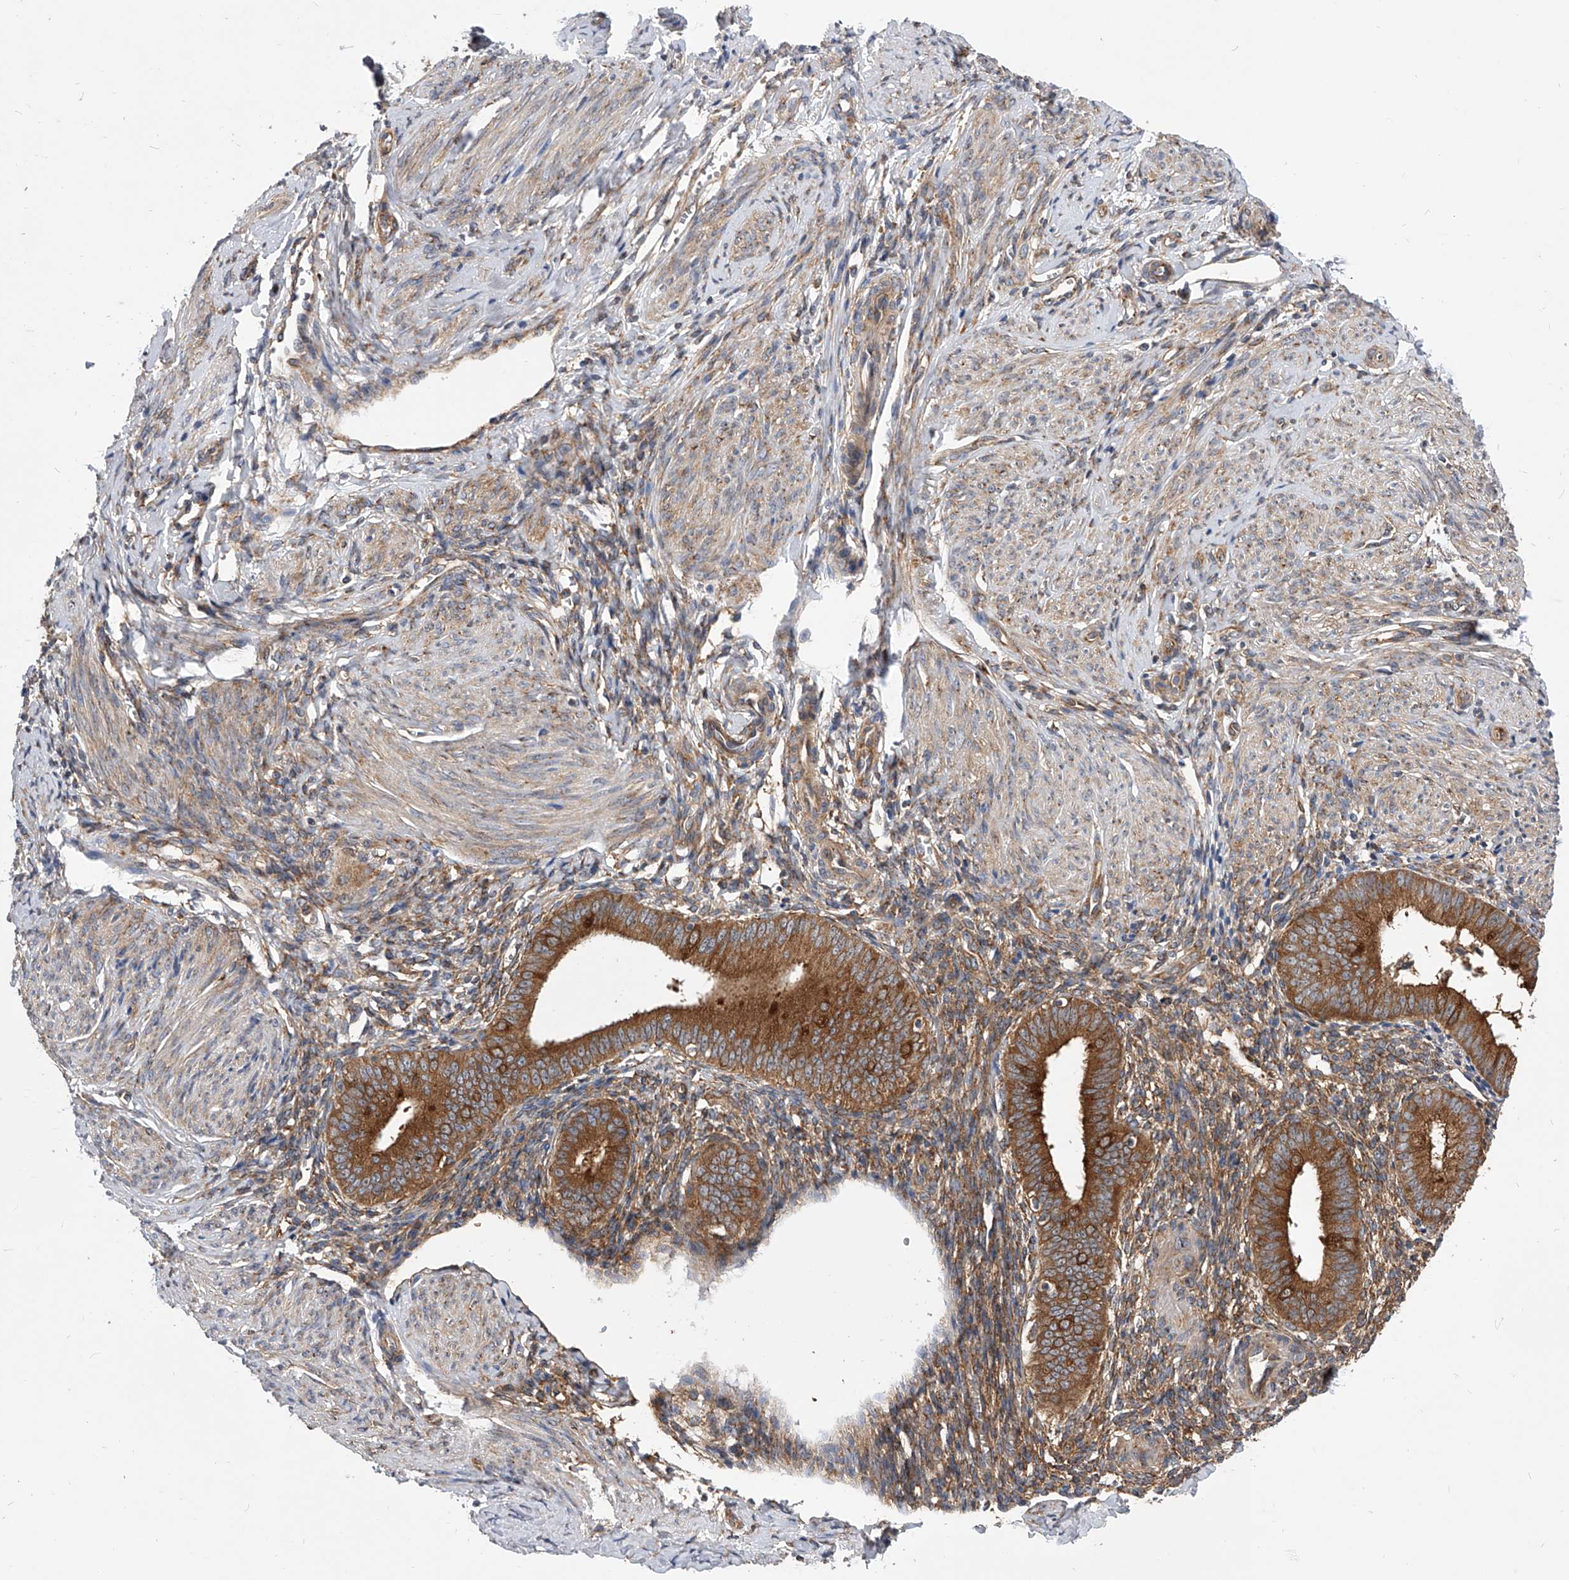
{"staining": {"intensity": "moderate", "quantity": "25%-75%", "location": "cytoplasmic/membranous"}, "tissue": "endometrium", "cell_type": "Cells in endometrial stroma", "image_type": "normal", "snomed": [{"axis": "morphology", "description": "Normal tissue, NOS"}, {"axis": "topography", "description": "Uterus"}, {"axis": "topography", "description": "Endometrium"}], "caption": "Immunohistochemistry photomicrograph of unremarkable endometrium: endometrium stained using immunohistochemistry displays medium levels of moderate protein expression localized specifically in the cytoplasmic/membranous of cells in endometrial stroma, appearing as a cytoplasmic/membranous brown color.", "gene": "CFAP410", "patient": {"sex": "female", "age": 48}}